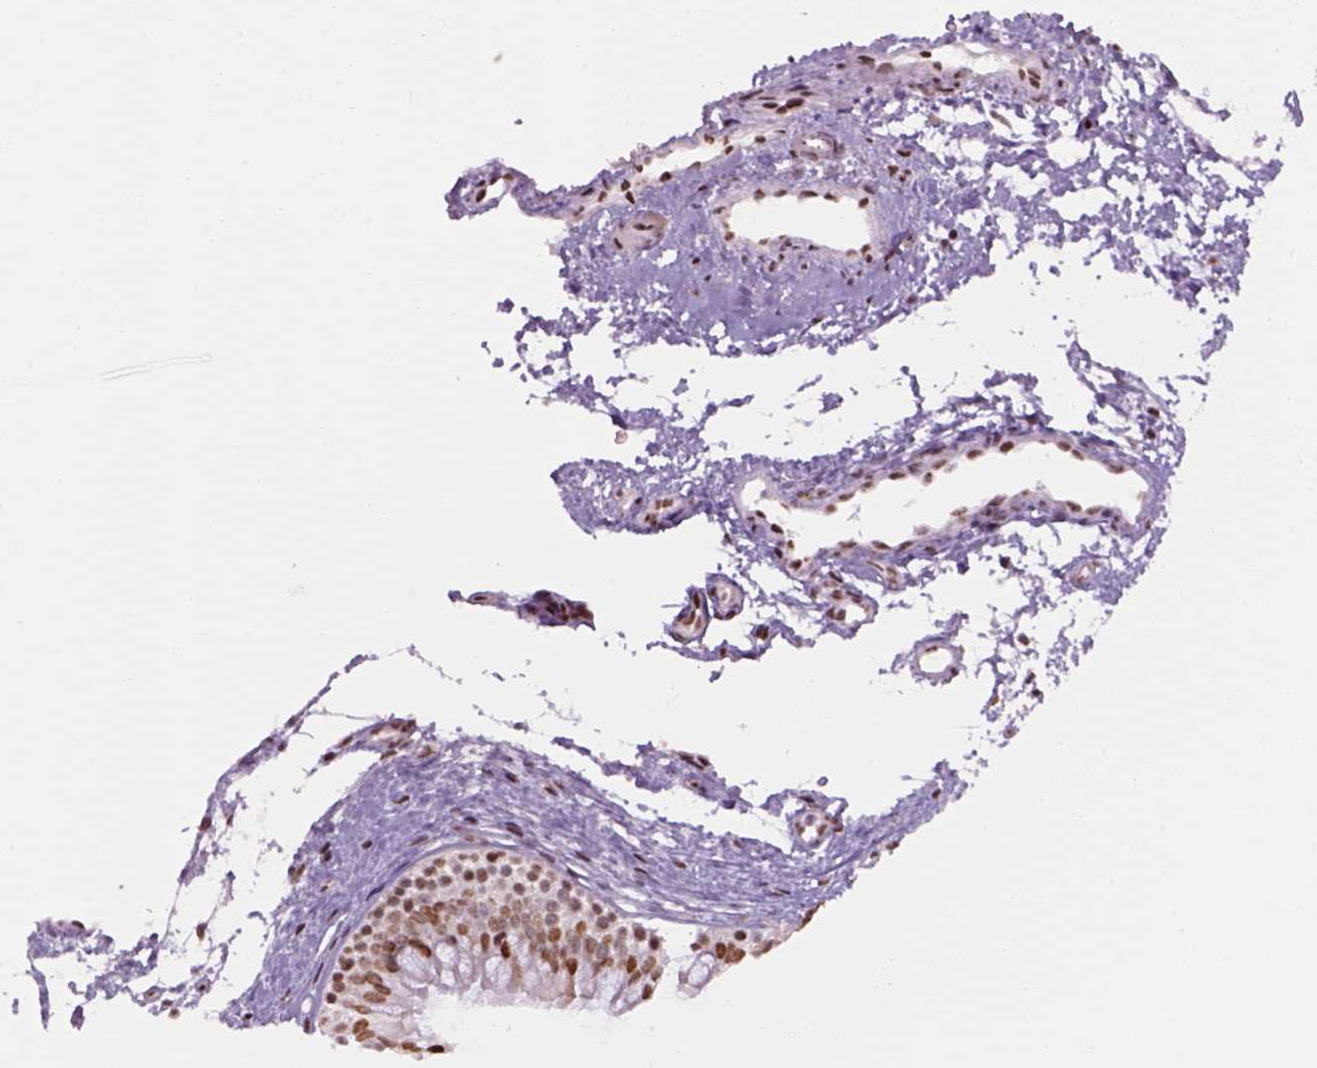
{"staining": {"intensity": "strong", "quantity": ">75%", "location": "nuclear"}, "tissue": "nasopharynx", "cell_type": "Respiratory epithelial cells", "image_type": "normal", "snomed": [{"axis": "morphology", "description": "Normal tissue, NOS"}, {"axis": "topography", "description": "Nasopharynx"}], "caption": "Immunohistochemistry (IHC) of benign nasopharynx demonstrates high levels of strong nuclear expression in about >75% of respiratory epithelial cells. The protein of interest is shown in brown color, while the nuclei are stained blue.", "gene": "GOT1", "patient": {"sex": "male", "age": 58}}